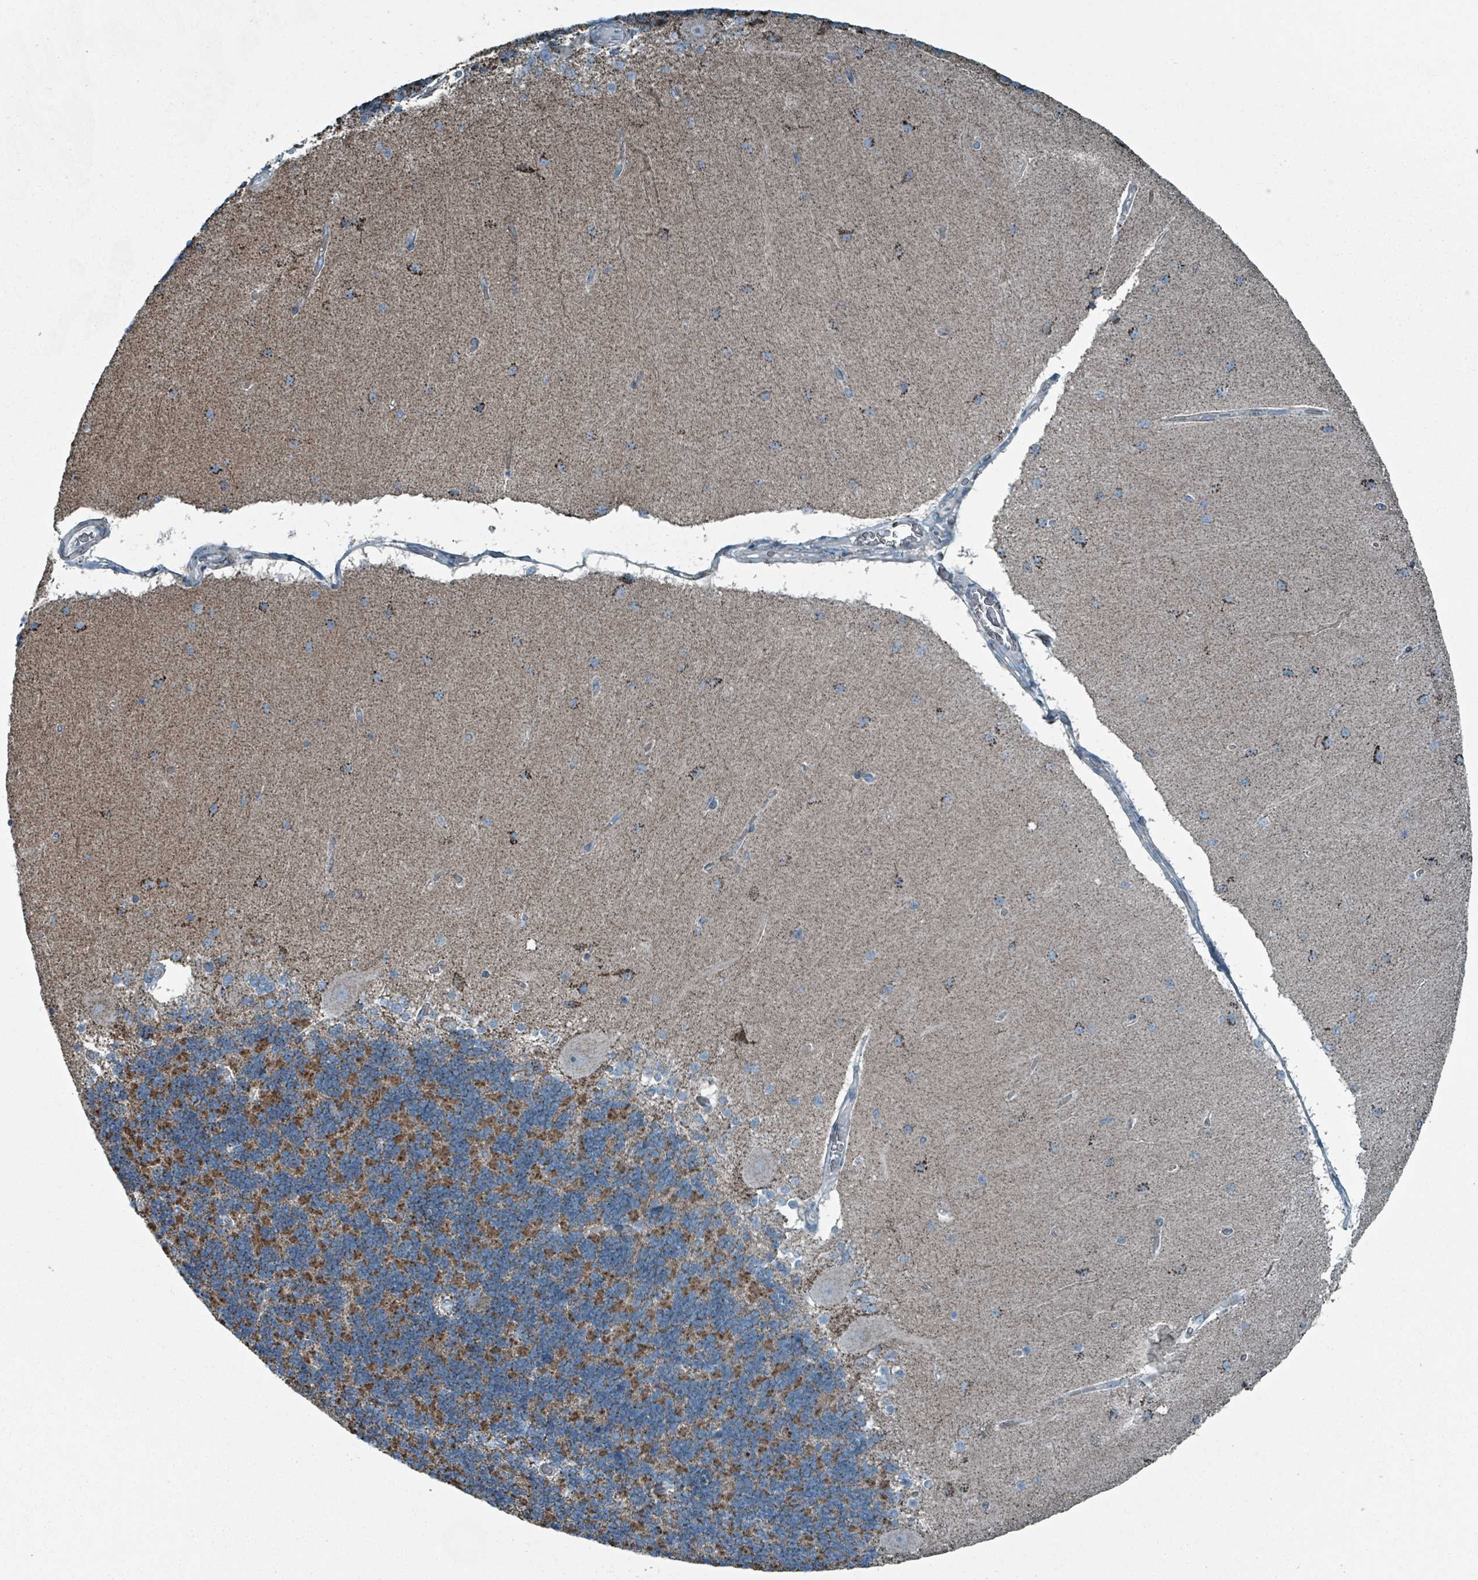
{"staining": {"intensity": "moderate", "quantity": "25%-75%", "location": "cytoplasmic/membranous"}, "tissue": "cerebellum", "cell_type": "Cells in granular layer", "image_type": "normal", "snomed": [{"axis": "morphology", "description": "Normal tissue, NOS"}, {"axis": "topography", "description": "Cerebellum"}], "caption": "Protein expression analysis of unremarkable human cerebellum reveals moderate cytoplasmic/membranous staining in about 25%-75% of cells in granular layer. The staining was performed using DAB (3,3'-diaminobenzidine), with brown indicating positive protein expression. Nuclei are stained blue with hematoxylin.", "gene": "ABHD18", "patient": {"sex": "female", "age": 54}}